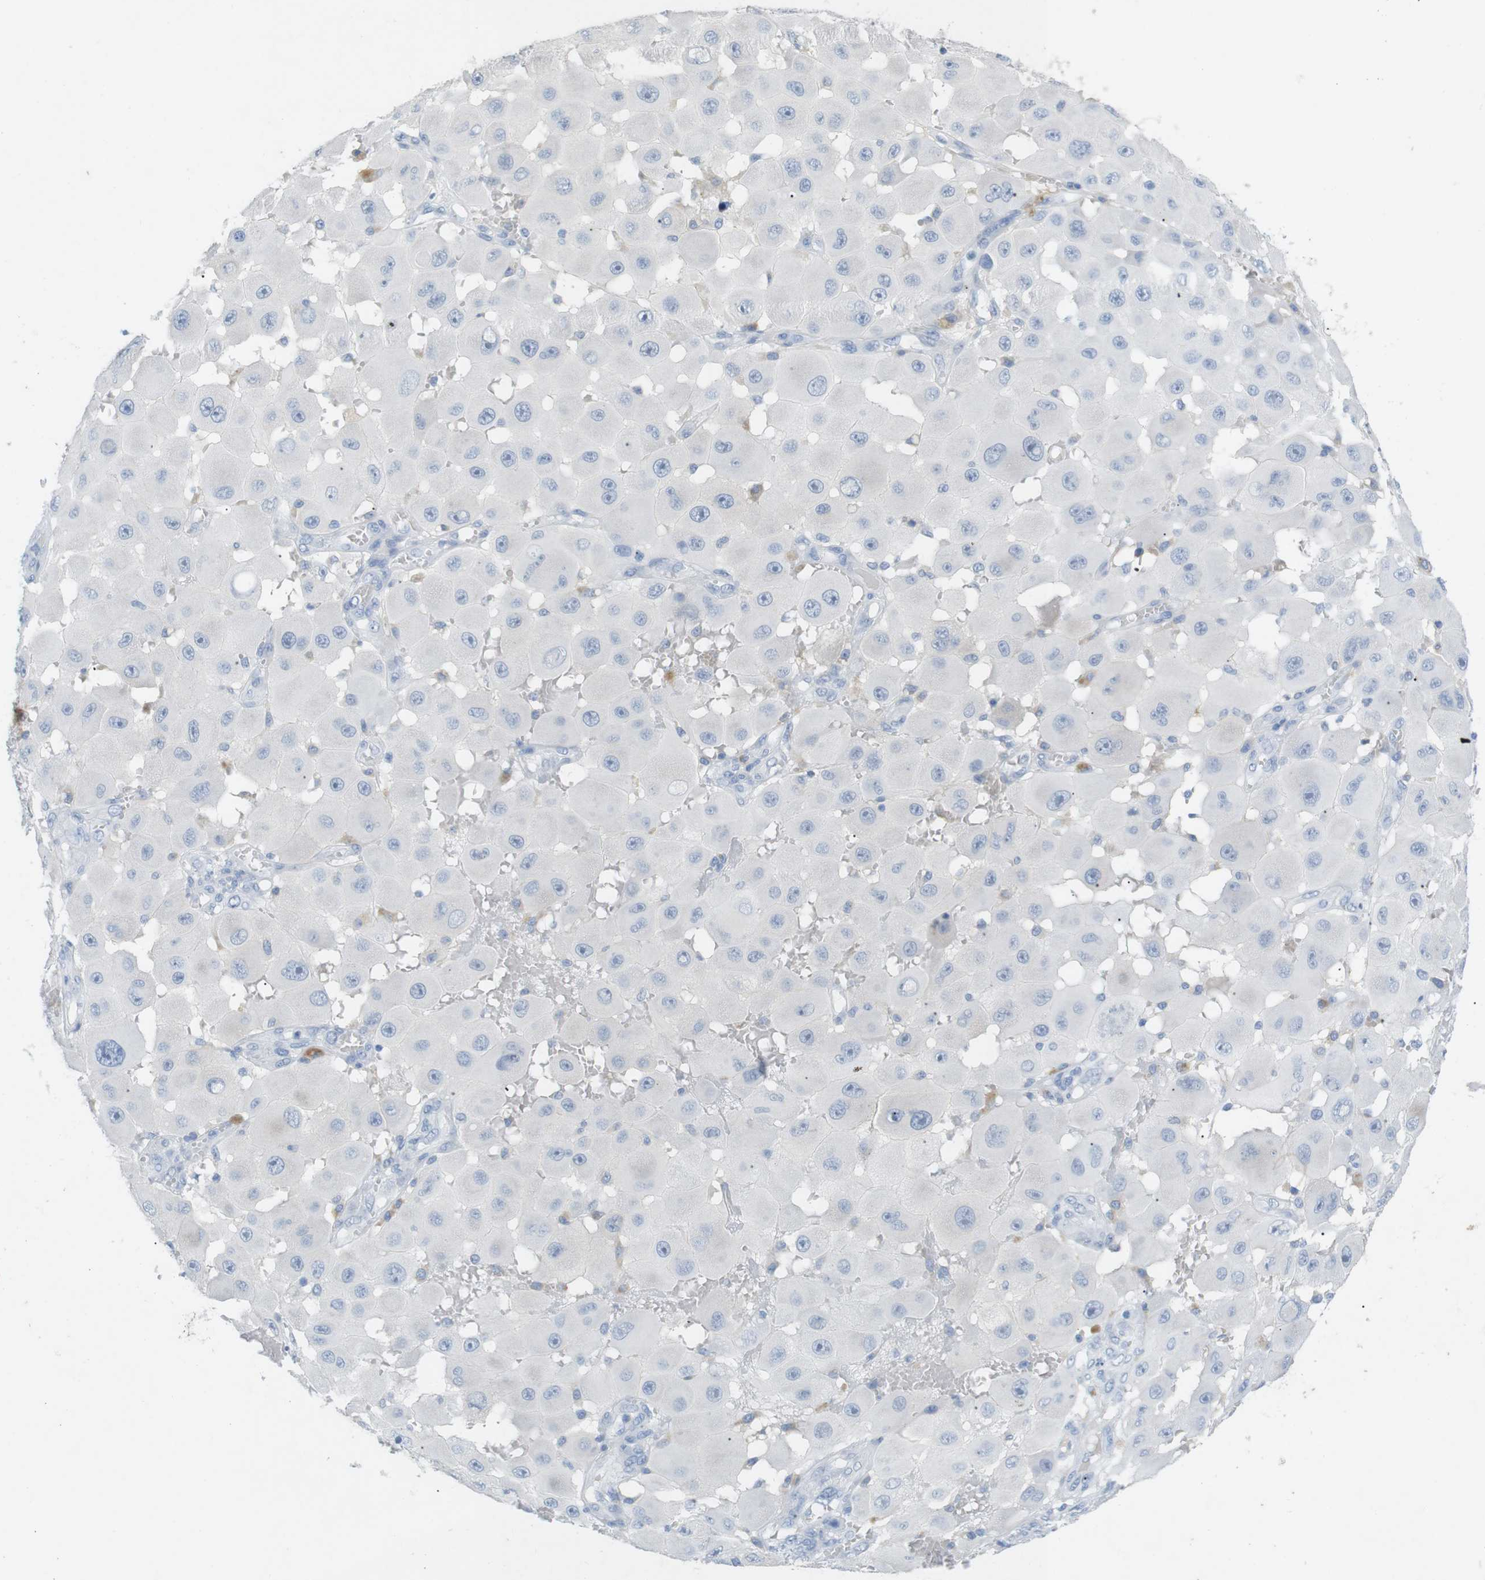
{"staining": {"intensity": "negative", "quantity": "none", "location": "none"}, "tissue": "melanoma", "cell_type": "Tumor cells", "image_type": "cancer", "snomed": [{"axis": "morphology", "description": "Malignant melanoma, NOS"}, {"axis": "topography", "description": "Skin"}], "caption": "The image demonstrates no significant staining in tumor cells of malignant melanoma.", "gene": "HBG2", "patient": {"sex": "female", "age": 81}}